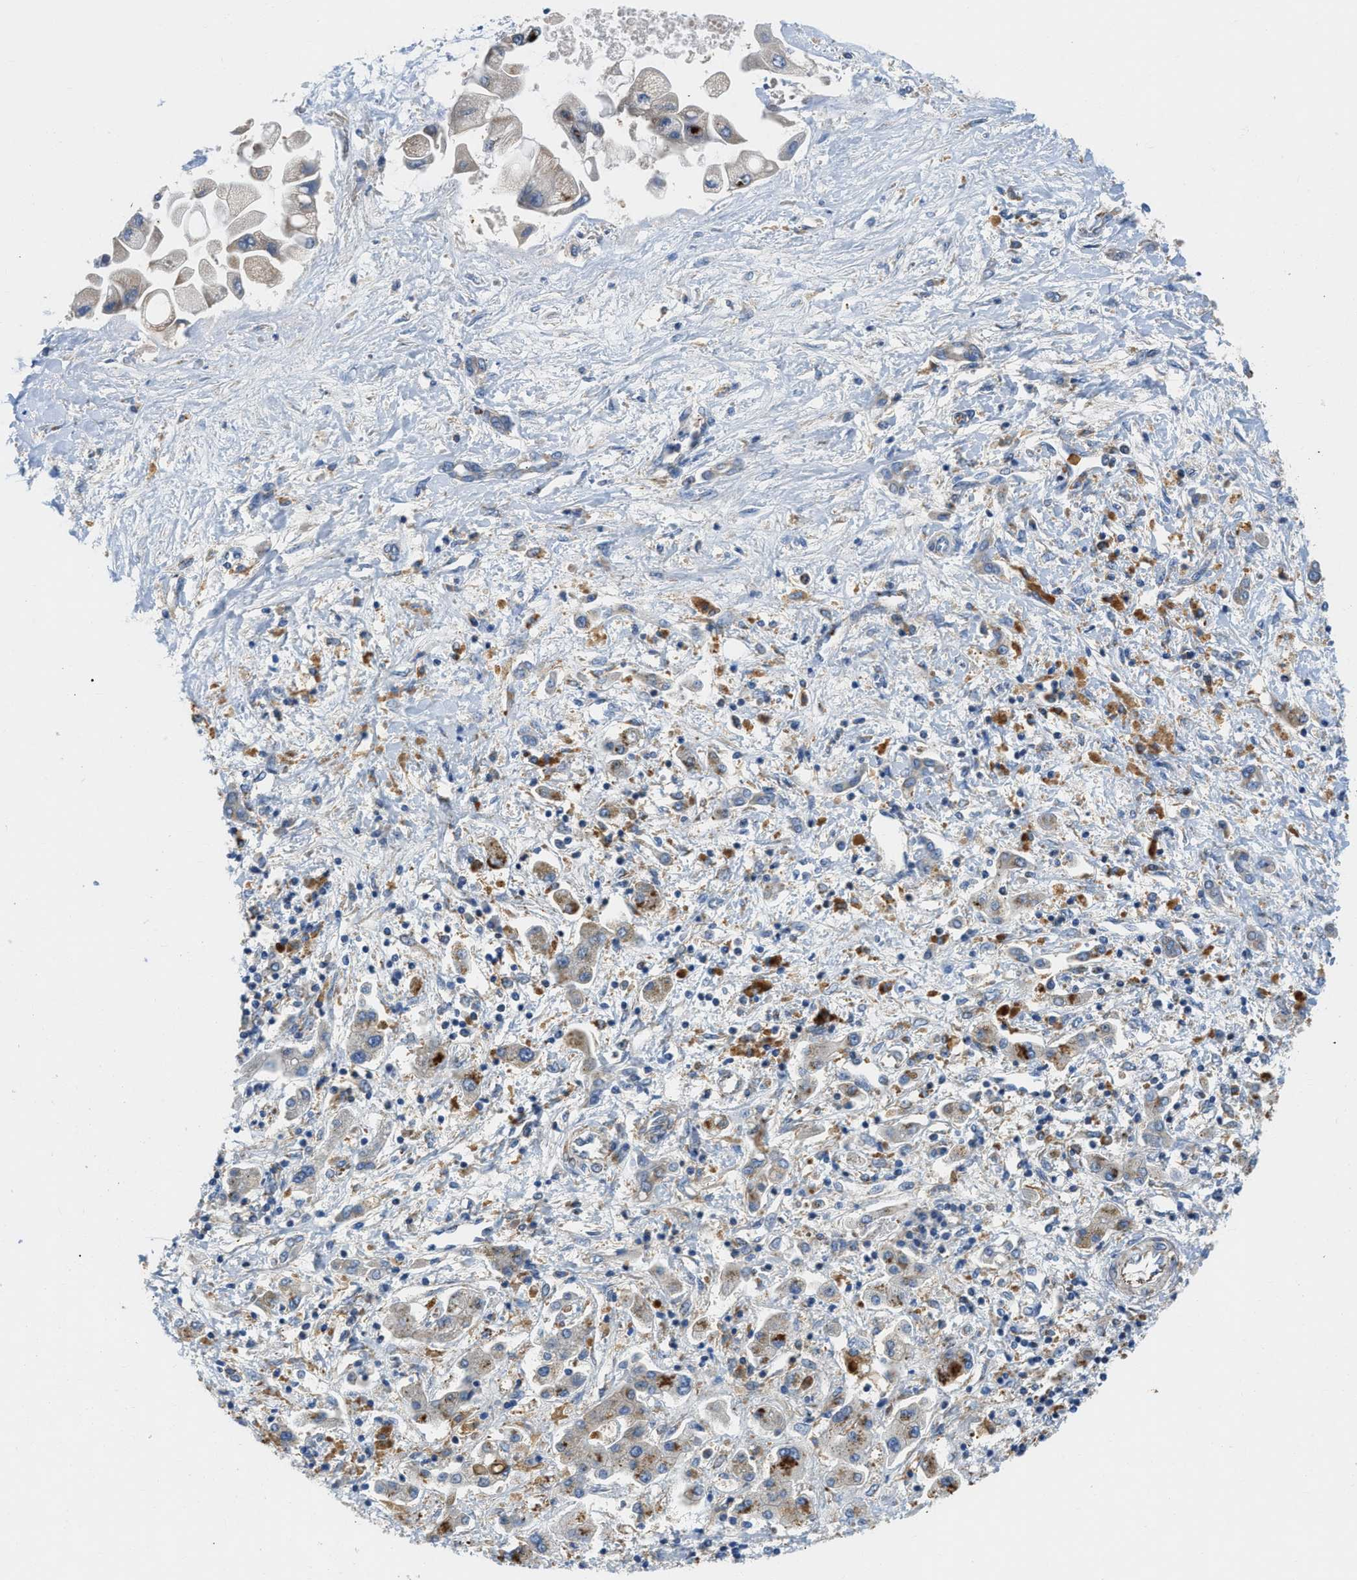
{"staining": {"intensity": "weak", "quantity": "25%-75%", "location": "cytoplasmic/membranous"}, "tissue": "liver cancer", "cell_type": "Tumor cells", "image_type": "cancer", "snomed": [{"axis": "morphology", "description": "Cholangiocarcinoma"}, {"axis": "topography", "description": "Liver"}], "caption": "Brown immunohistochemical staining in liver cancer (cholangiocarcinoma) shows weak cytoplasmic/membranous positivity in about 25%-75% of tumor cells.", "gene": "ZNF831", "patient": {"sex": "male", "age": 50}}